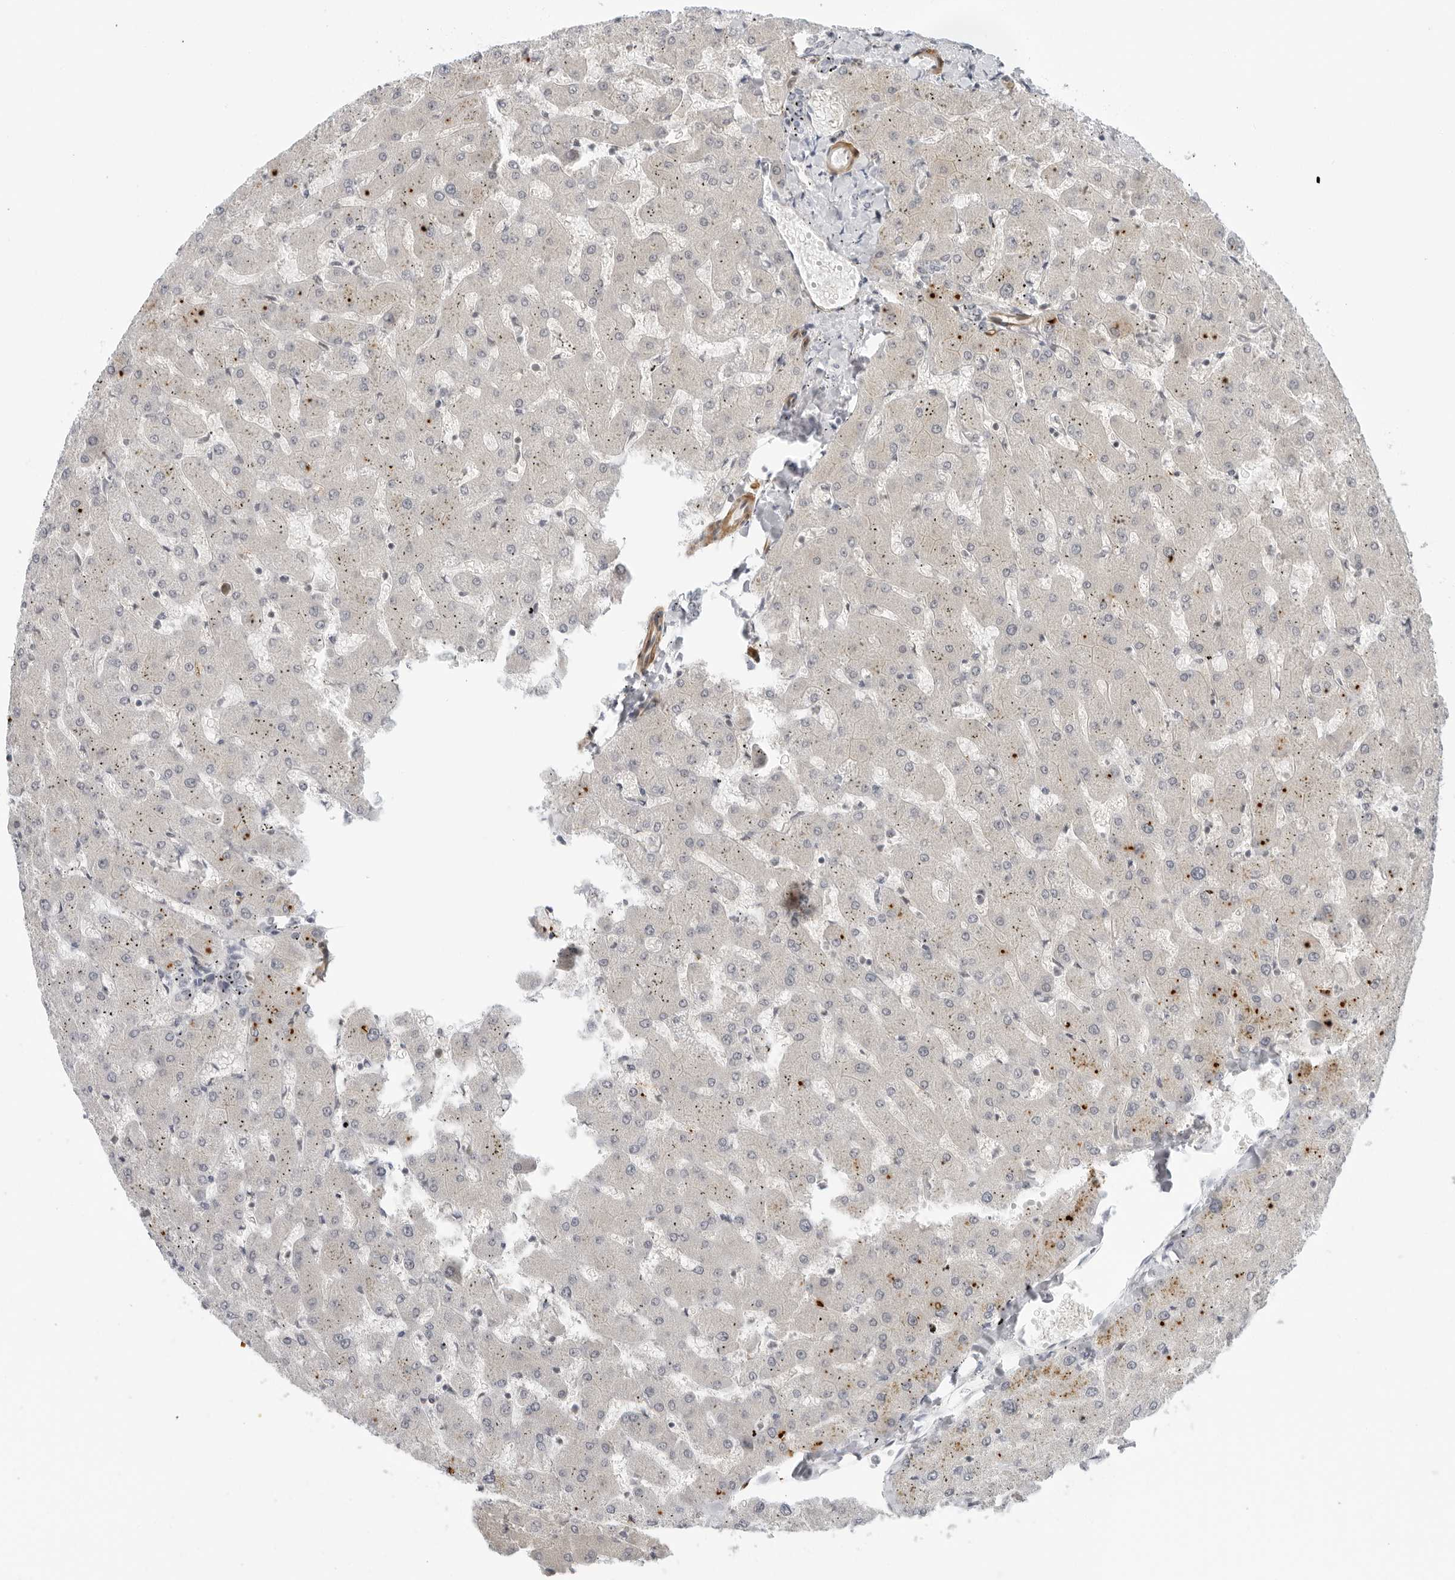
{"staining": {"intensity": "negative", "quantity": "none", "location": "none"}, "tissue": "liver", "cell_type": "Cholangiocytes", "image_type": "normal", "snomed": [{"axis": "morphology", "description": "Normal tissue, NOS"}, {"axis": "topography", "description": "Liver"}], "caption": "High magnification brightfield microscopy of unremarkable liver stained with DAB (brown) and counterstained with hematoxylin (blue): cholangiocytes show no significant expression.", "gene": "SUGCT", "patient": {"sex": "female", "age": 63}}